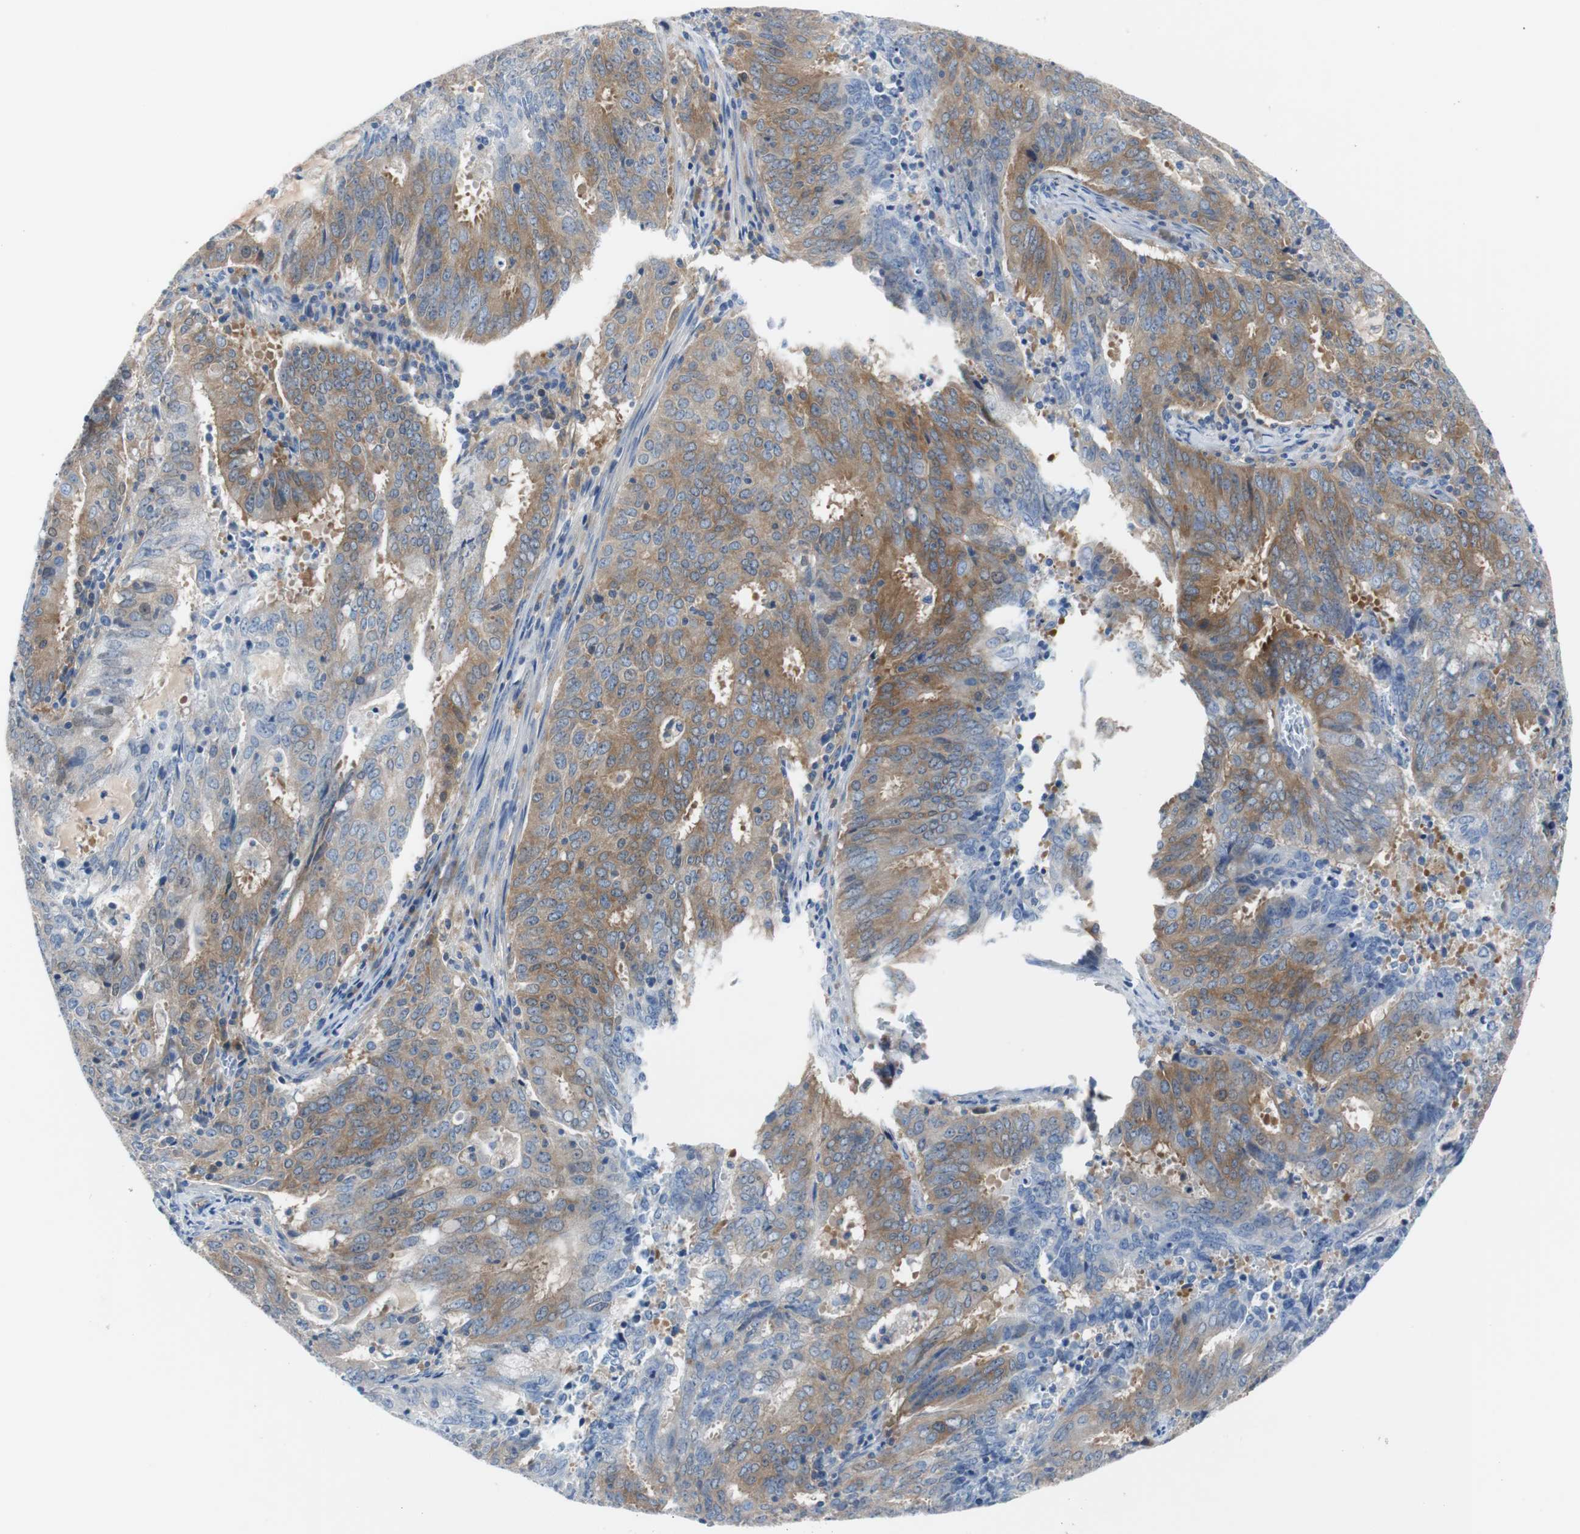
{"staining": {"intensity": "moderate", "quantity": ">75%", "location": "cytoplasmic/membranous"}, "tissue": "cervical cancer", "cell_type": "Tumor cells", "image_type": "cancer", "snomed": [{"axis": "morphology", "description": "Adenocarcinoma, NOS"}, {"axis": "topography", "description": "Cervix"}], "caption": "Brown immunohistochemical staining in human cervical adenocarcinoma shows moderate cytoplasmic/membranous staining in about >75% of tumor cells. (brown staining indicates protein expression, while blue staining denotes nuclei).", "gene": "EEF2K", "patient": {"sex": "female", "age": 44}}